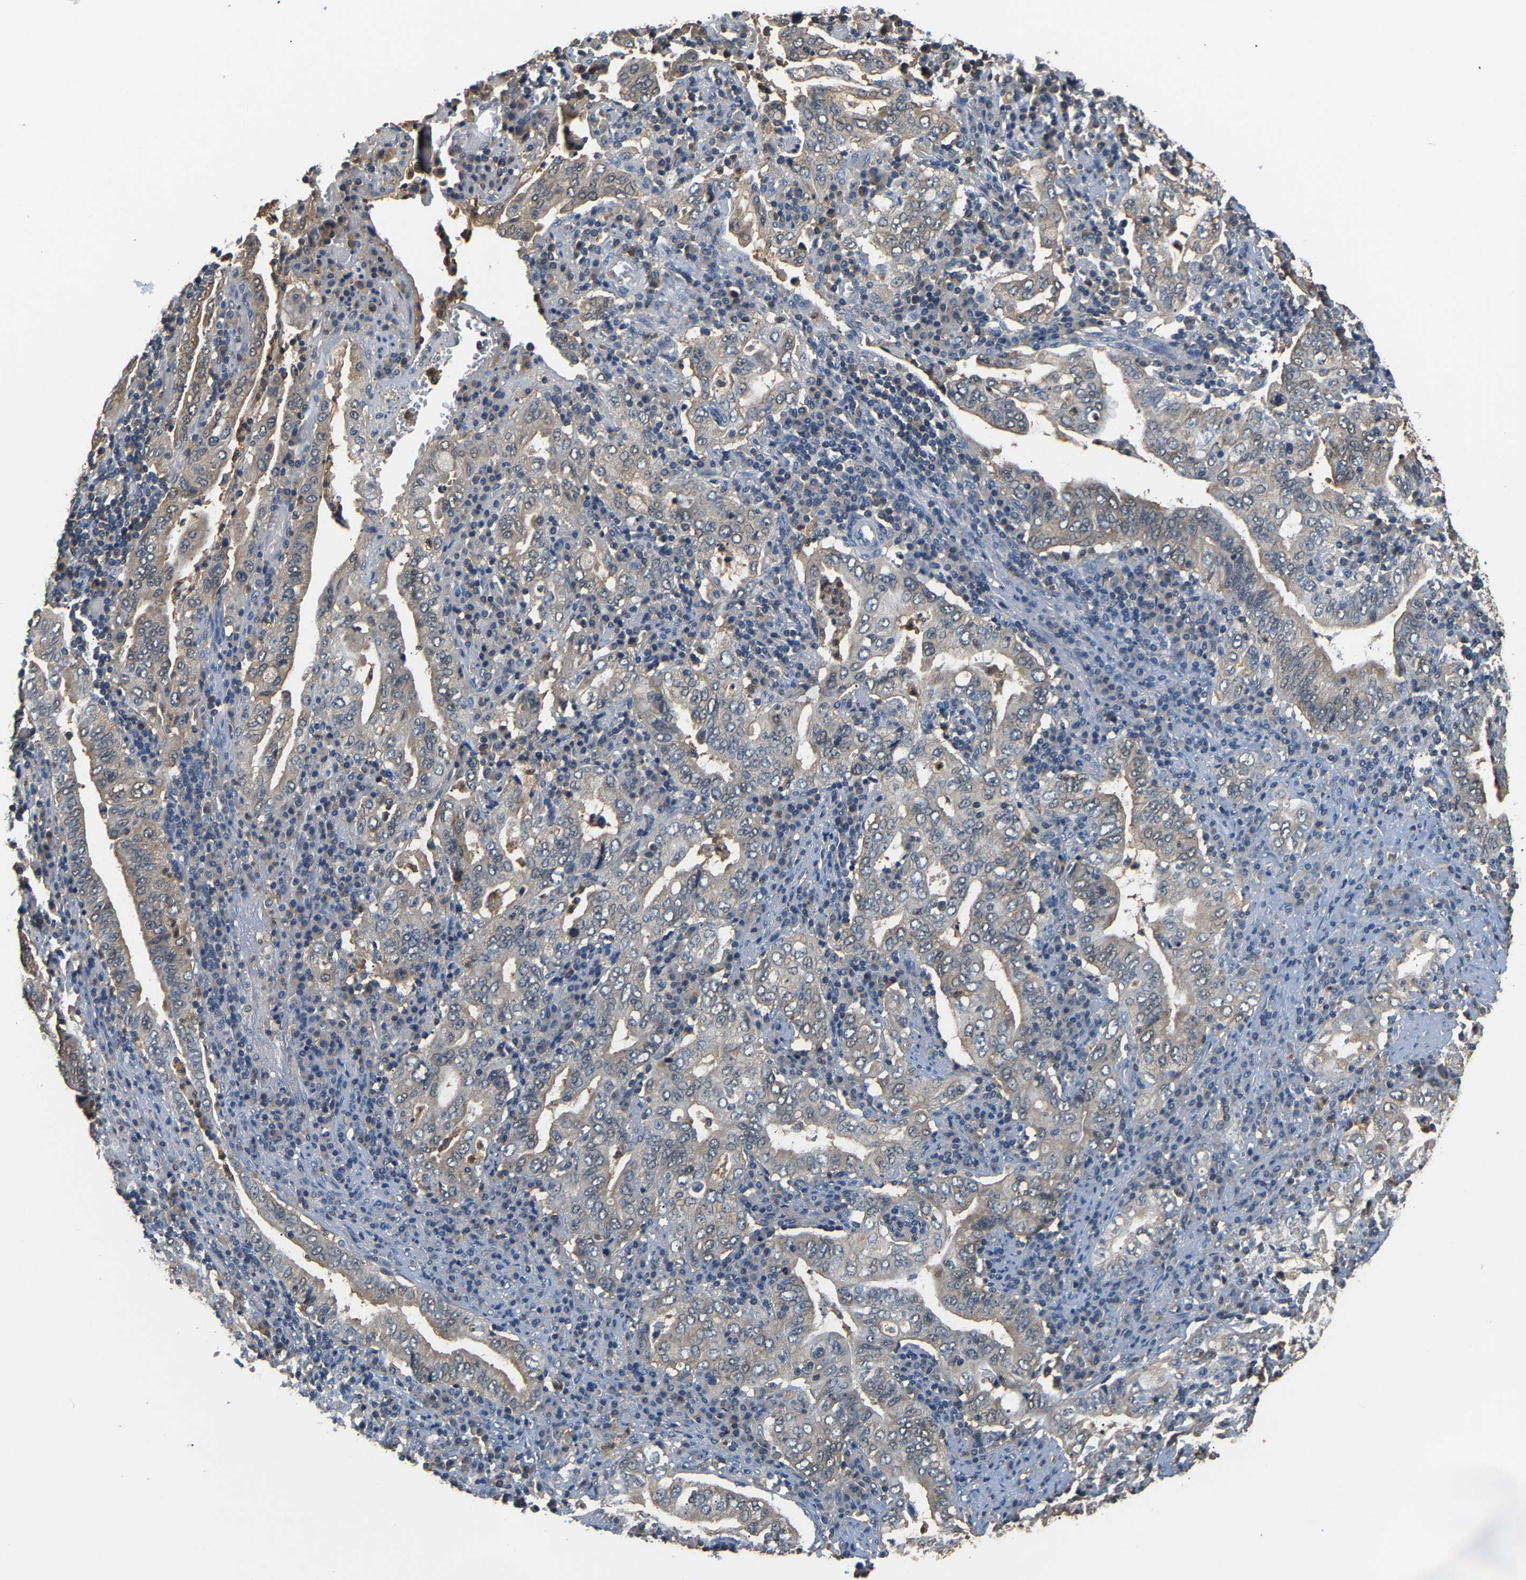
{"staining": {"intensity": "negative", "quantity": "none", "location": "none"}, "tissue": "stomach cancer", "cell_type": "Tumor cells", "image_type": "cancer", "snomed": [{"axis": "morphology", "description": "Adenocarcinoma, NOS"}, {"axis": "topography", "description": "Stomach, upper"}], "caption": "Immunohistochemistry of stomach cancer (adenocarcinoma) exhibits no expression in tumor cells.", "gene": "GPI", "patient": {"sex": "male", "age": 62}}